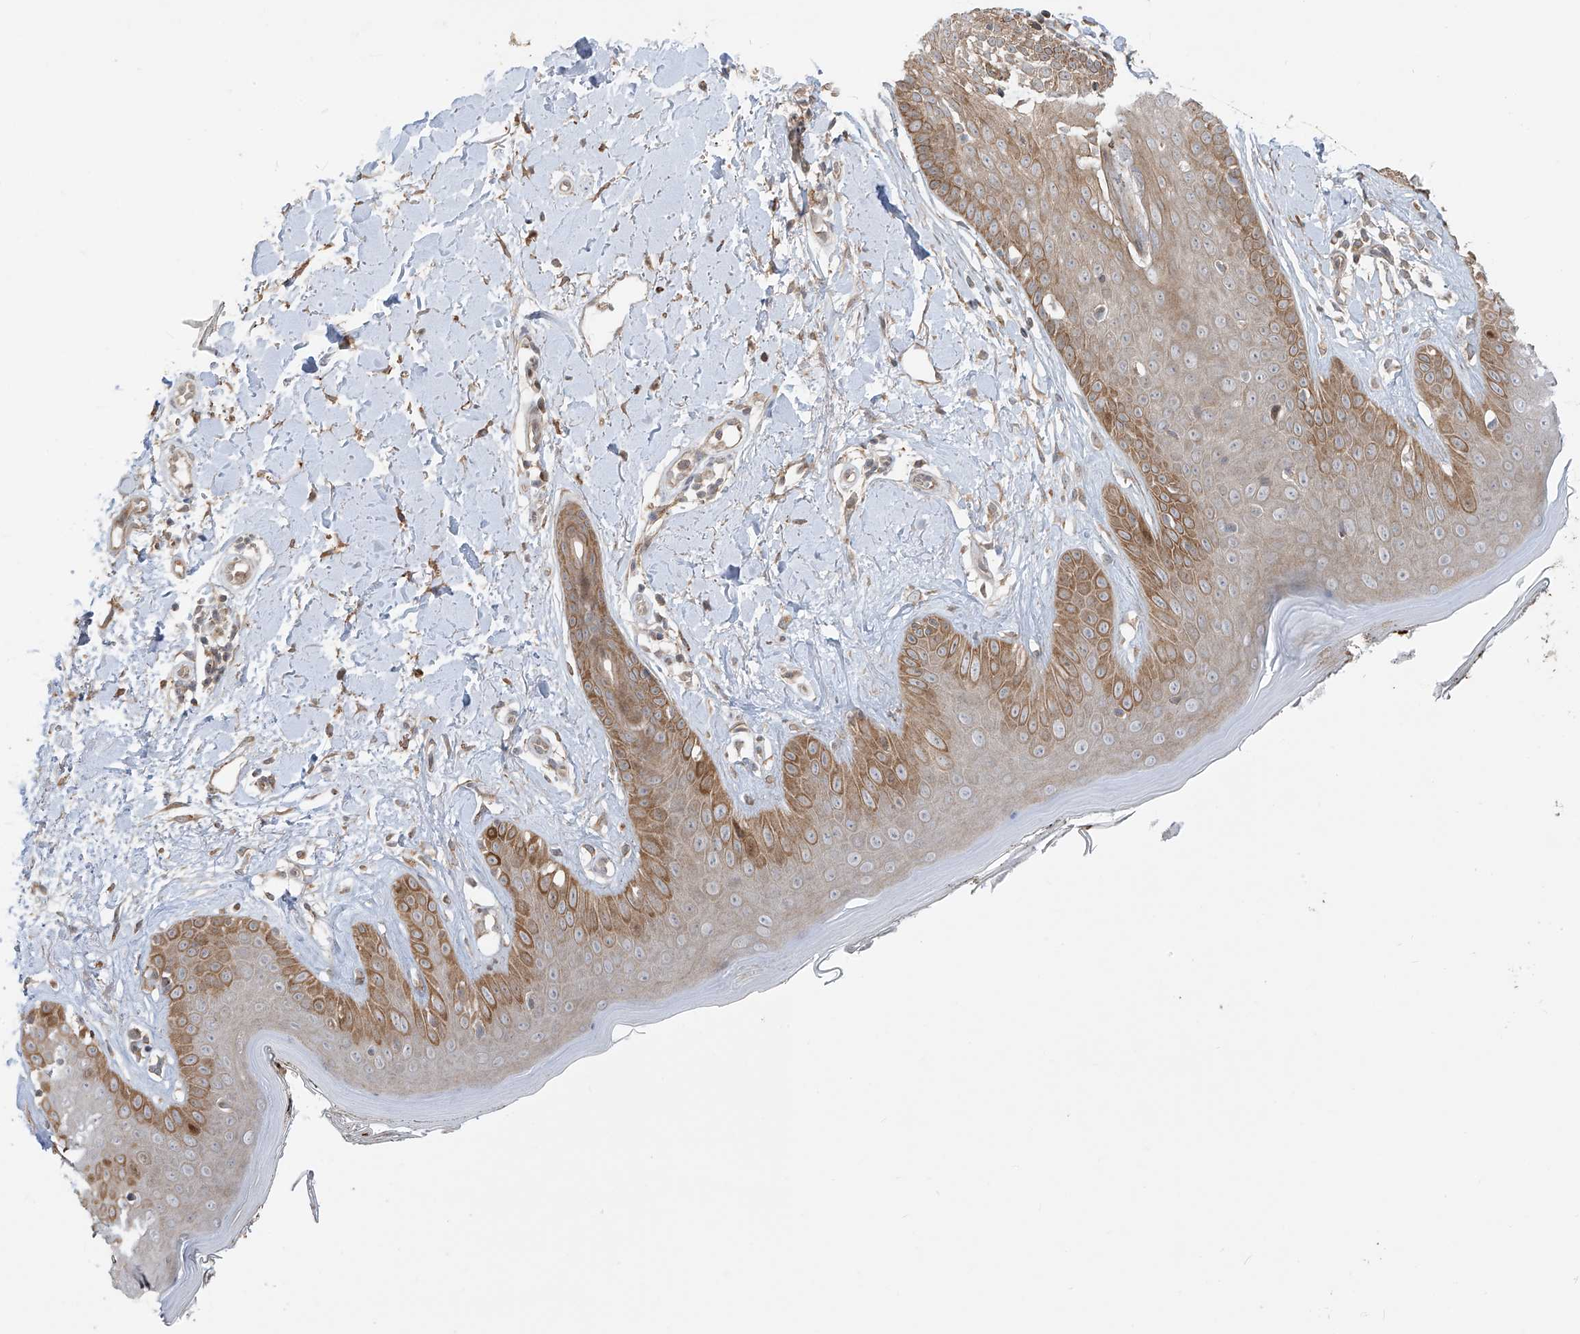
{"staining": {"intensity": "moderate", "quantity": ">75%", "location": "cytoplasmic/membranous"}, "tissue": "skin", "cell_type": "Fibroblasts", "image_type": "normal", "snomed": [{"axis": "morphology", "description": "Normal tissue, NOS"}, {"axis": "topography", "description": "Skin"}], "caption": "Moderate cytoplasmic/membranous positivity is identified in about >75% of fibroblasts in unremarkable skin.", "gene": "PDE11A", "patient": {"sex": "female", "age": 64}}